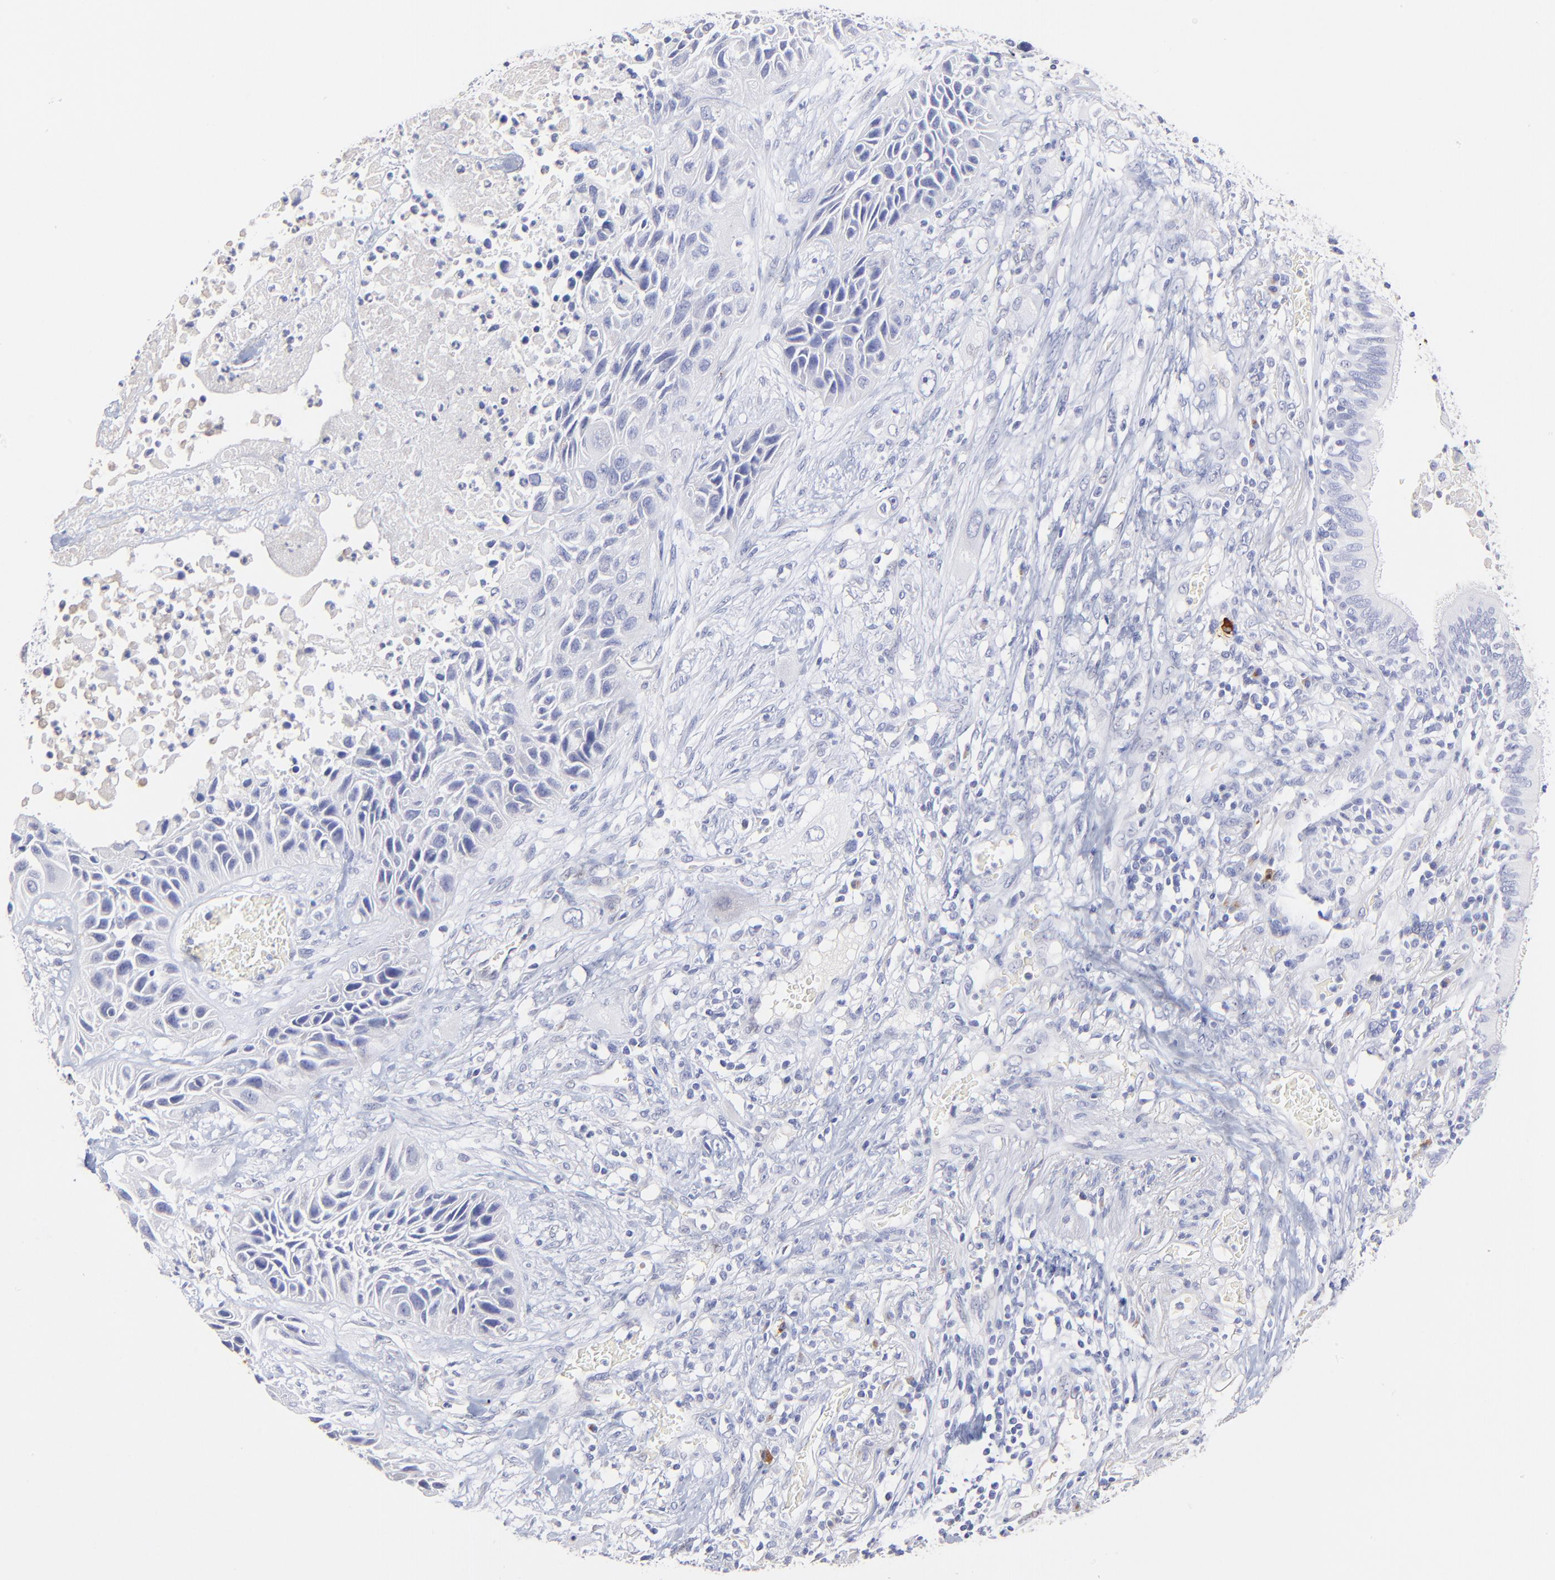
{"staining": {"intensity": "negative", "quantity": "none", "location": "none"}, "tissue": "lung cancer", "cell_type": "Tumor cells", "image_type": "cancer", "snomed": [{"axis": "morphology", "description": "Squamous cell carcinoma, NOS"}, {"axis": "topography", "description": "Lung"}], "caption": "Immunohistochemical staining of human lung squamous cell carcinoma reveals no significant positivity in tumor cells.", "gene": "ASB9", "patient": {"sex": "female", "age": 76}}